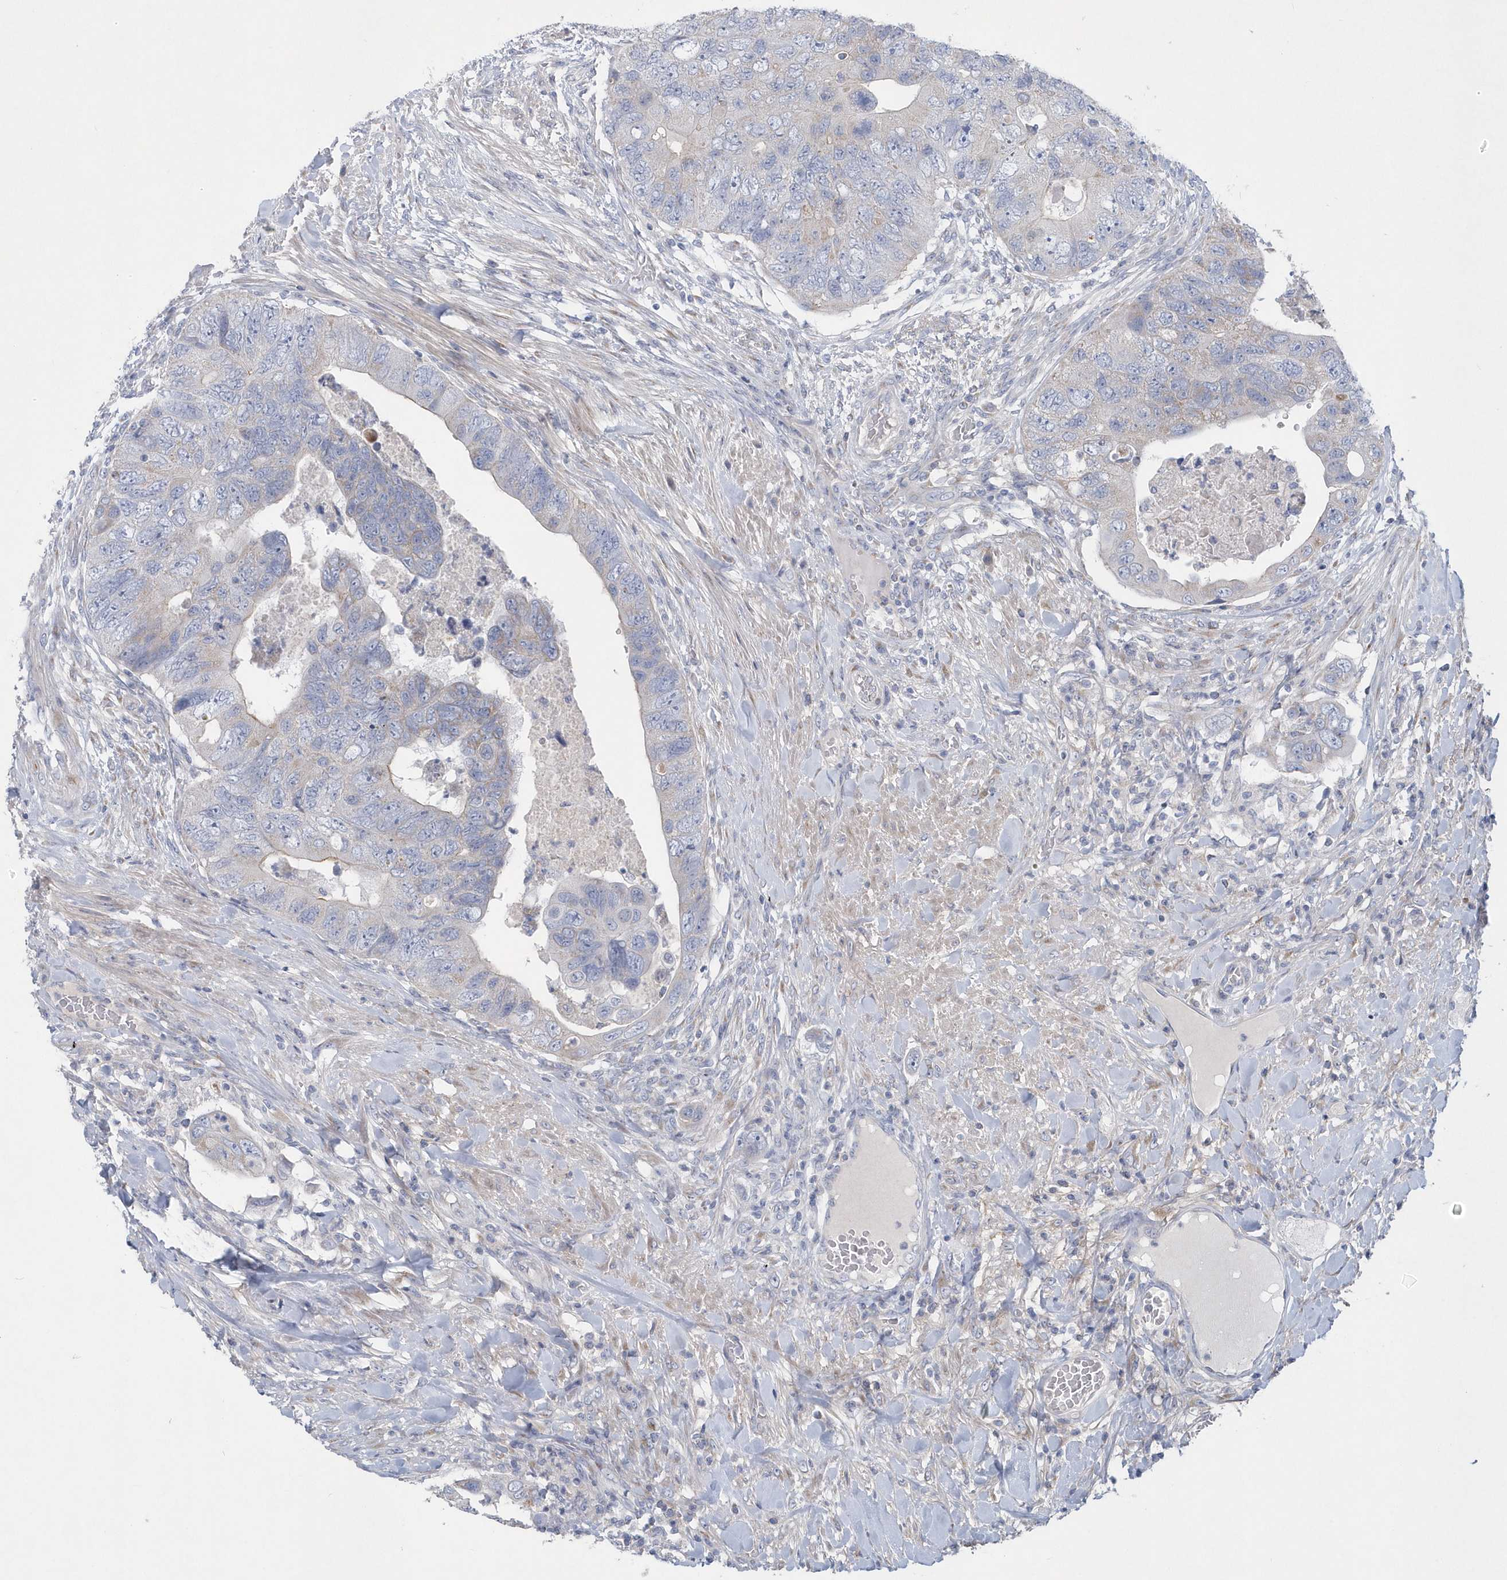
{"staining": {"intensity": "negative", "quantity": "none", "location": "none"}, "tissue": "colorectal cancer", "cell_type": "Tumor cells", "image_type": "cancer", "snomed": [{"axis": "morphology", "description": "Adenocarcinoma, NOS"}, {"axis": "topography", "description": "Rectum"}], "caption": "DAB immunohistochemical staining of human colorectal cancer (adenocarcinoma) displays no significant staining in tumor cells. (DAB IHC with hematoxylin counter stain).", "gene": "SPATA18", "patient": {"sex": "male", "age": 63}}